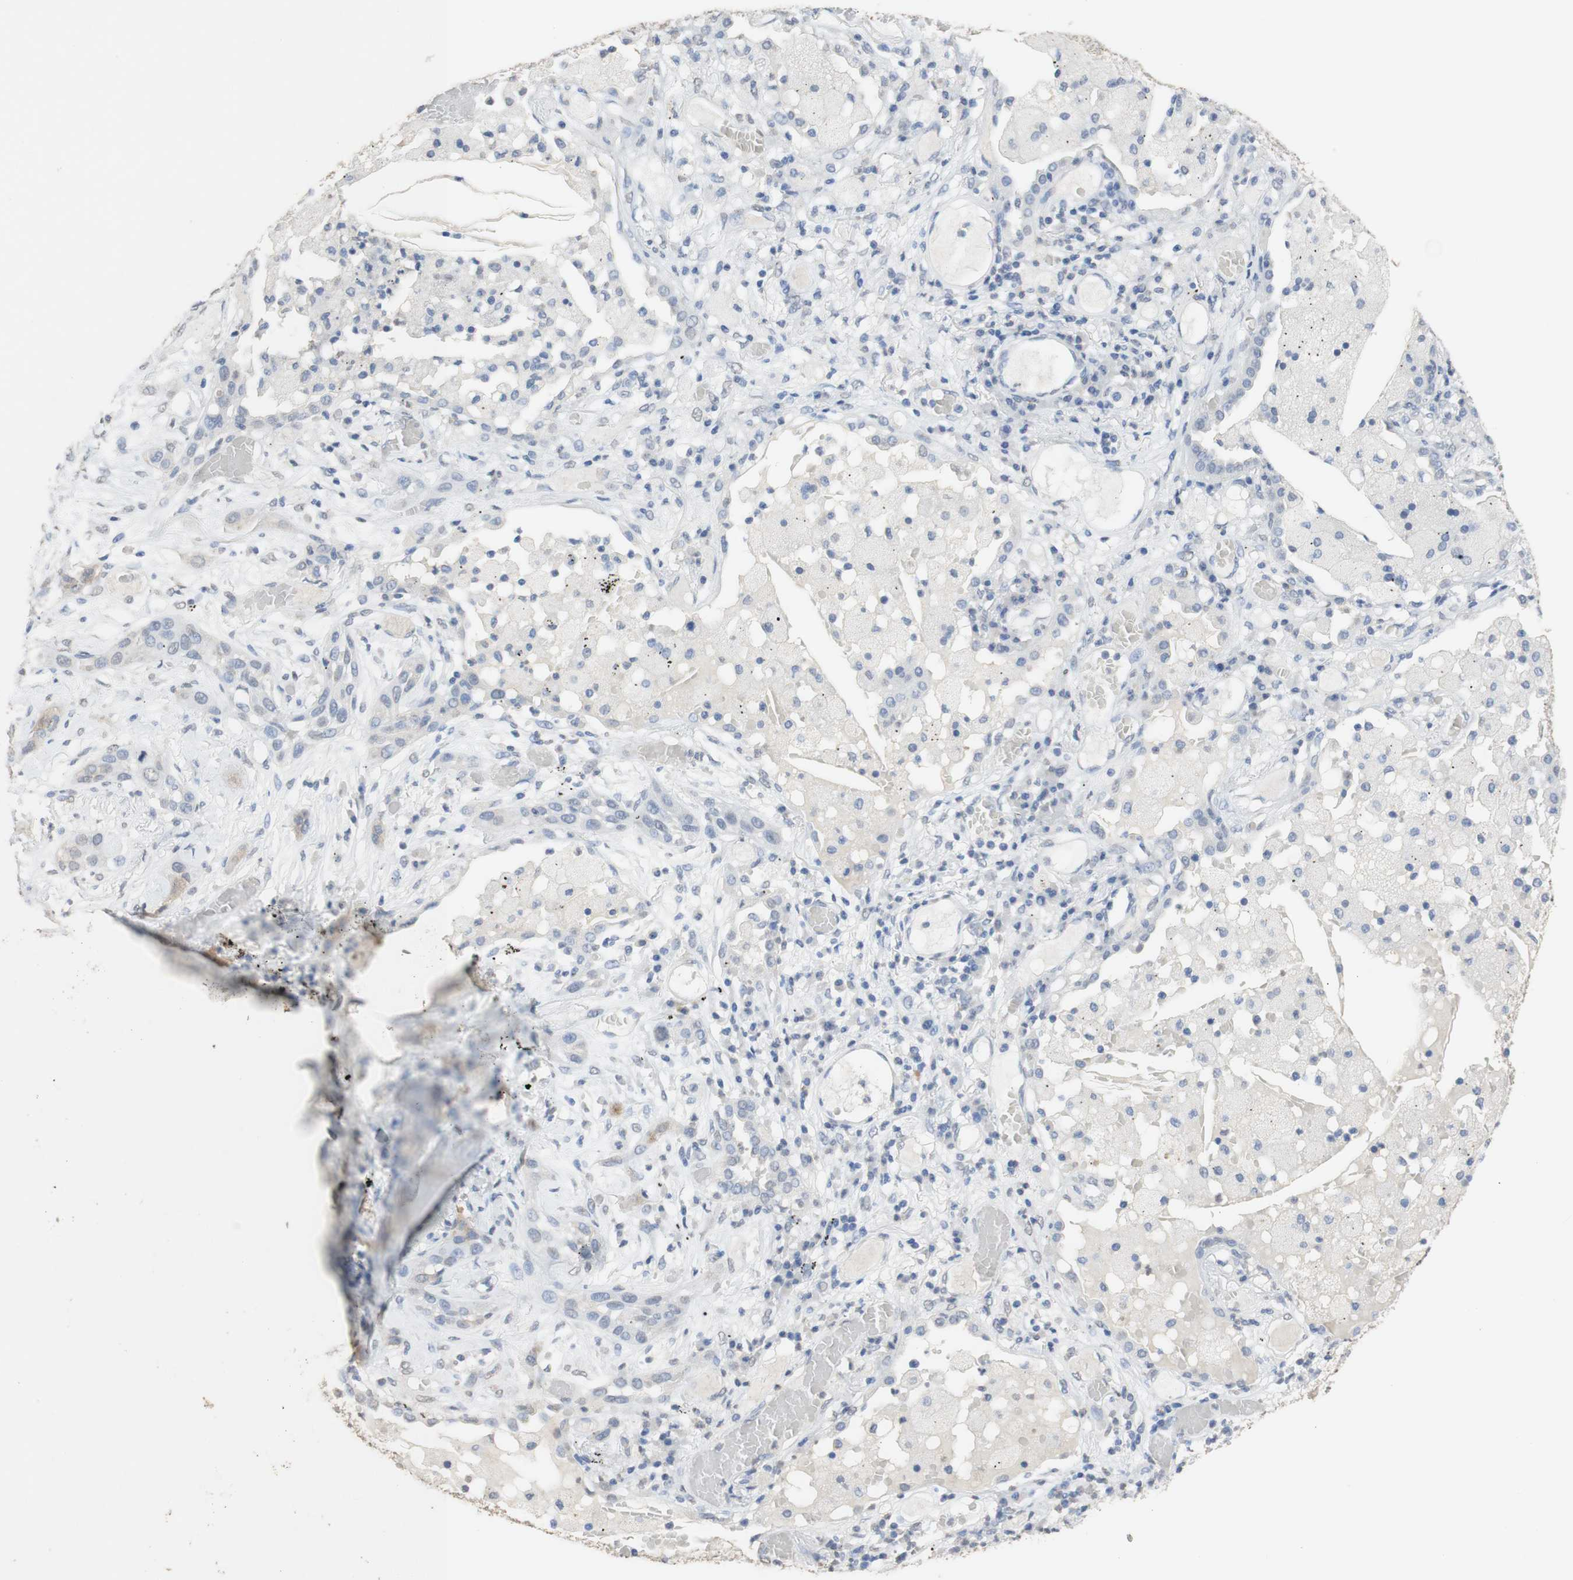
{"staining": {"intensity": "negative", "quantity": "none", "location": "none"}, "tissue": "lung cancer", "cell_type": "Tumor cells", "image_type": "cancer", "snomed": [{"axis": "morphology", "description": "Squamous cell carcinoma, NOS"}, {"axis": "topography", "description": "Lung"}], "caption": "Tumor cells show no significant positivity in squamous cell carcinoma (lung).", "gene": "L1CAM", "patient": {"sex": "male", "age": 71}}